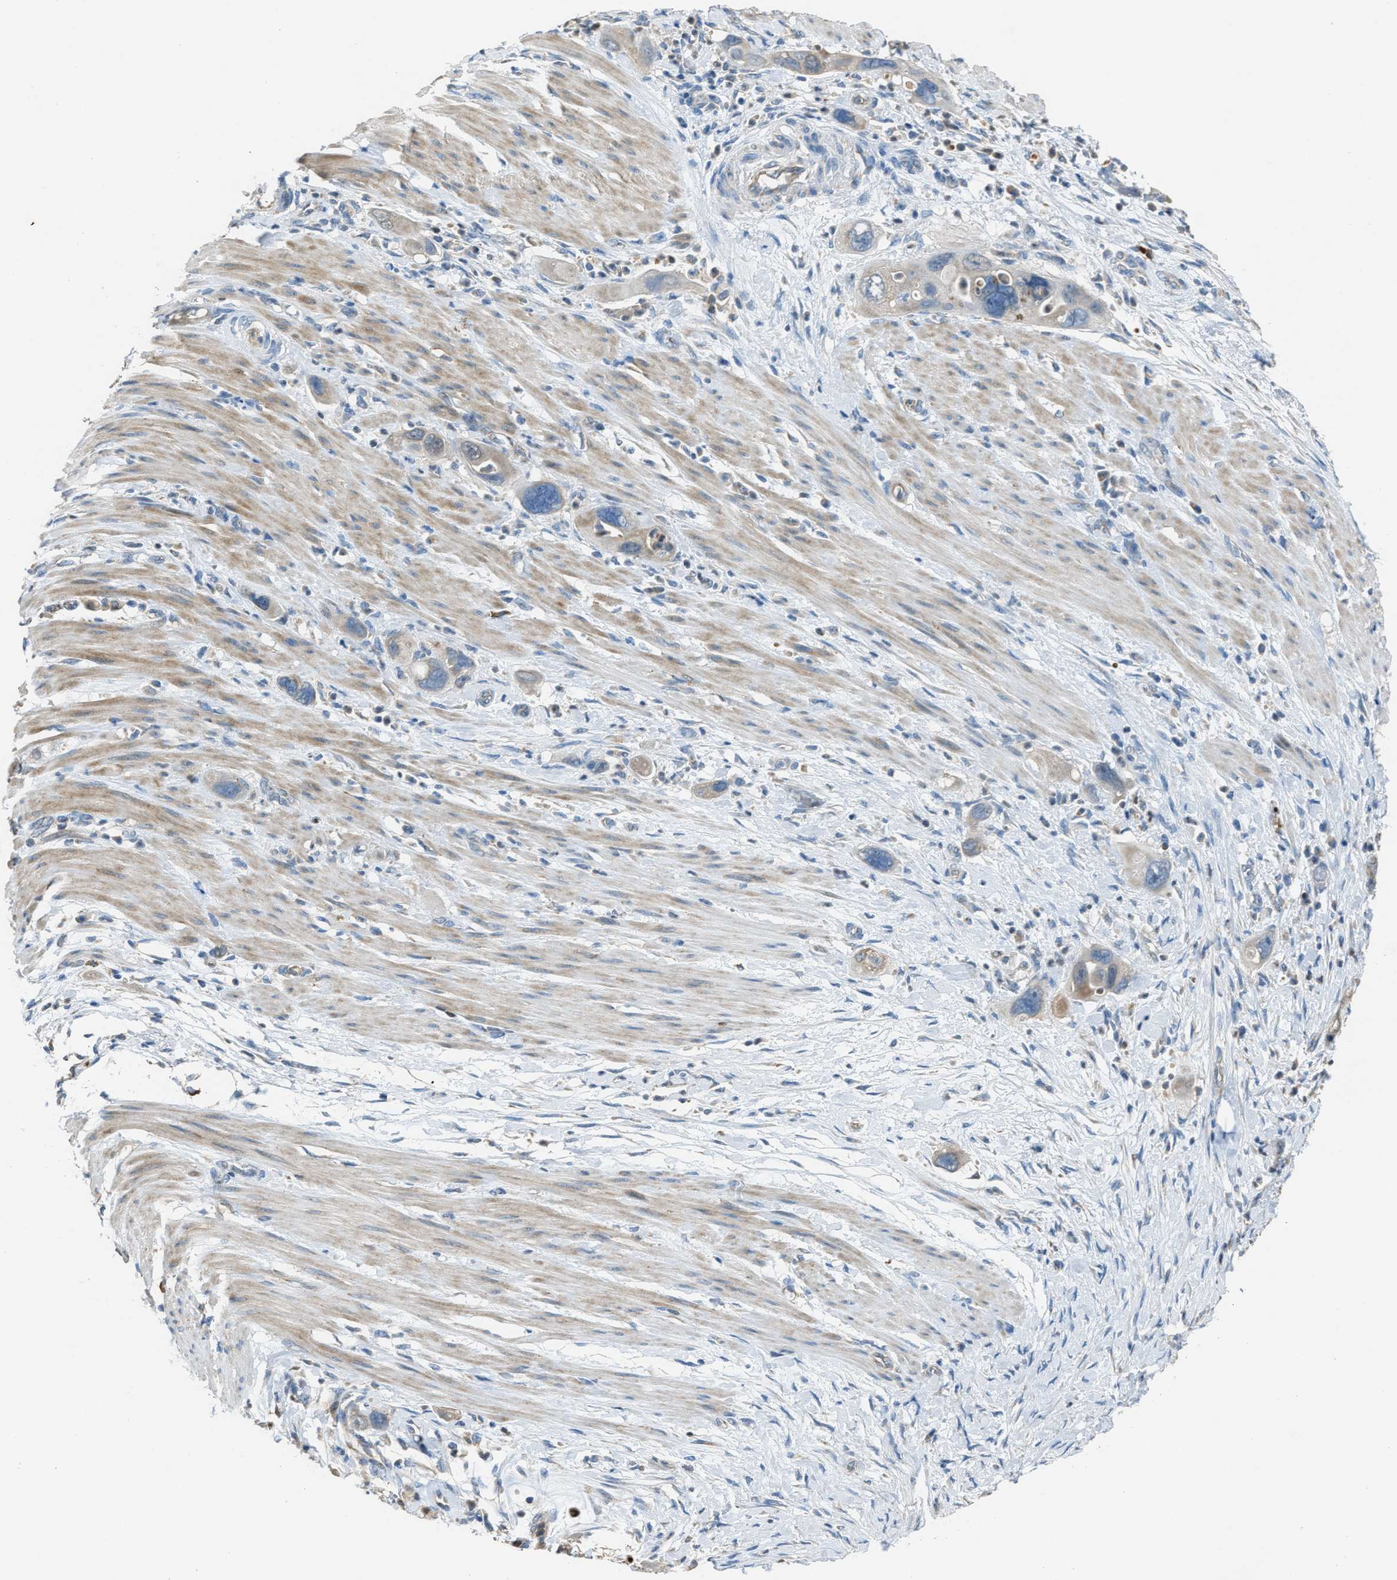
{"staining": {"intensity": "weak", "quantity": ">75%", "location": "cytoplasmic/membranous"}, "tissue": "pancreatic cancer", "cell_type": "Tumor cells", "image_type": "cancer", "snomed": [{"axis": "morphology", "description": "Adenocarcinoma, NOS"}, {"axis": "topography", "description": "Pancreas"}], "caption": "Brown immunohistochemical staining in human pancreatic adenocarcinoma shows weak cytoplasmic/membranous staining in about >75% of tumor cells.", "gene": "SLC25A11", "patient": {"sex": "female", "age": 70}}